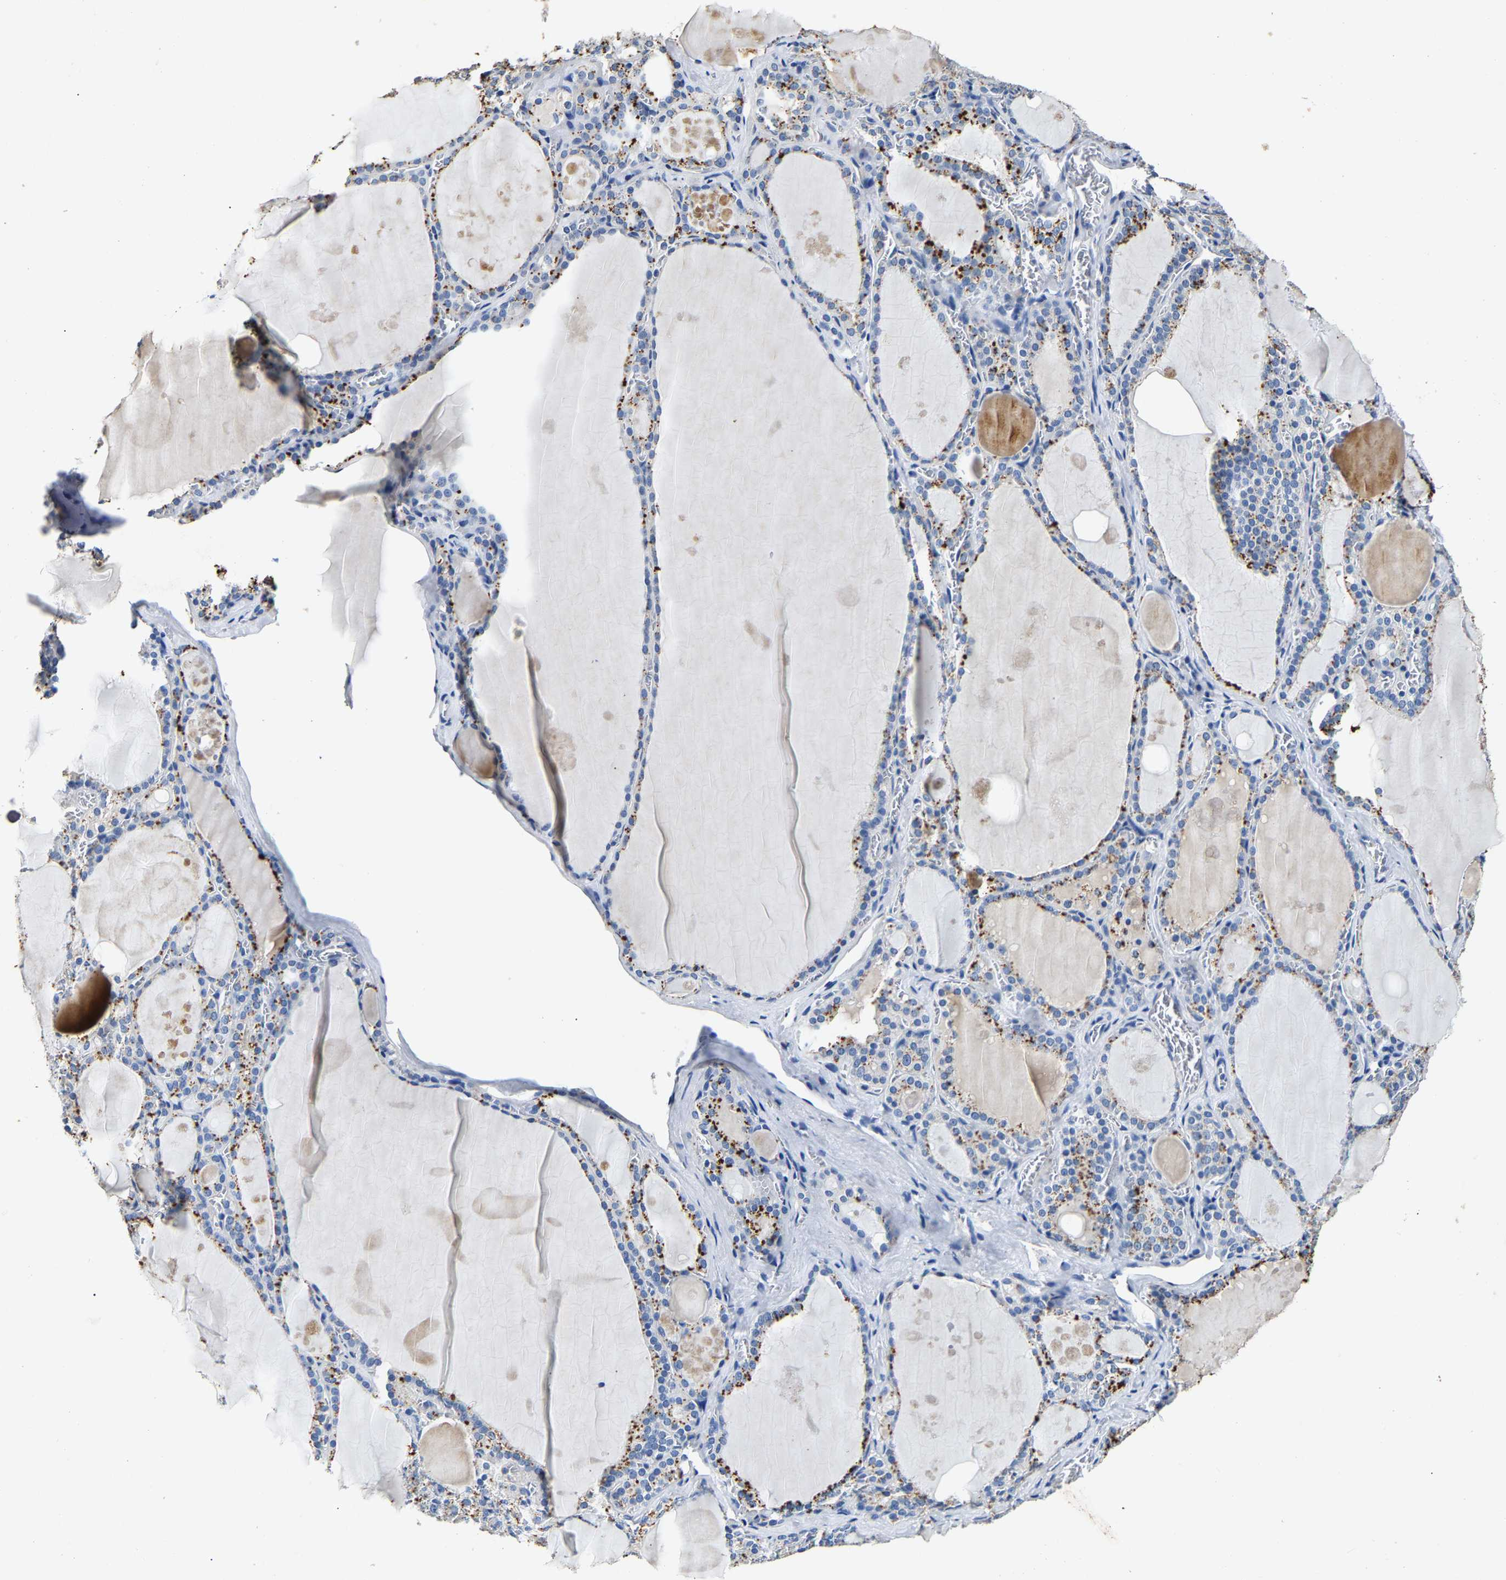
{"staining": {"intensity": "moderate", "quantity": "<25%", "location": "cytoplasmic/membranous"}, "tissue": "thyroid gland", "cell_type": "Glandular cells", "image_type": "normal", "snomed": [{"axis": "morphology", "description": "Normal tissue, NOS"}, {"axis": "topography", "description": "Thyroid gland"}], "caption": "Benign thyroid gland was stained to show a protein in brown. There is low levels of moderate cytoplasmic/membranous expression in about <25% of glandular cells.", "gene": "SLCO2B1", "patient": {"sex": "male", "age": 56}}